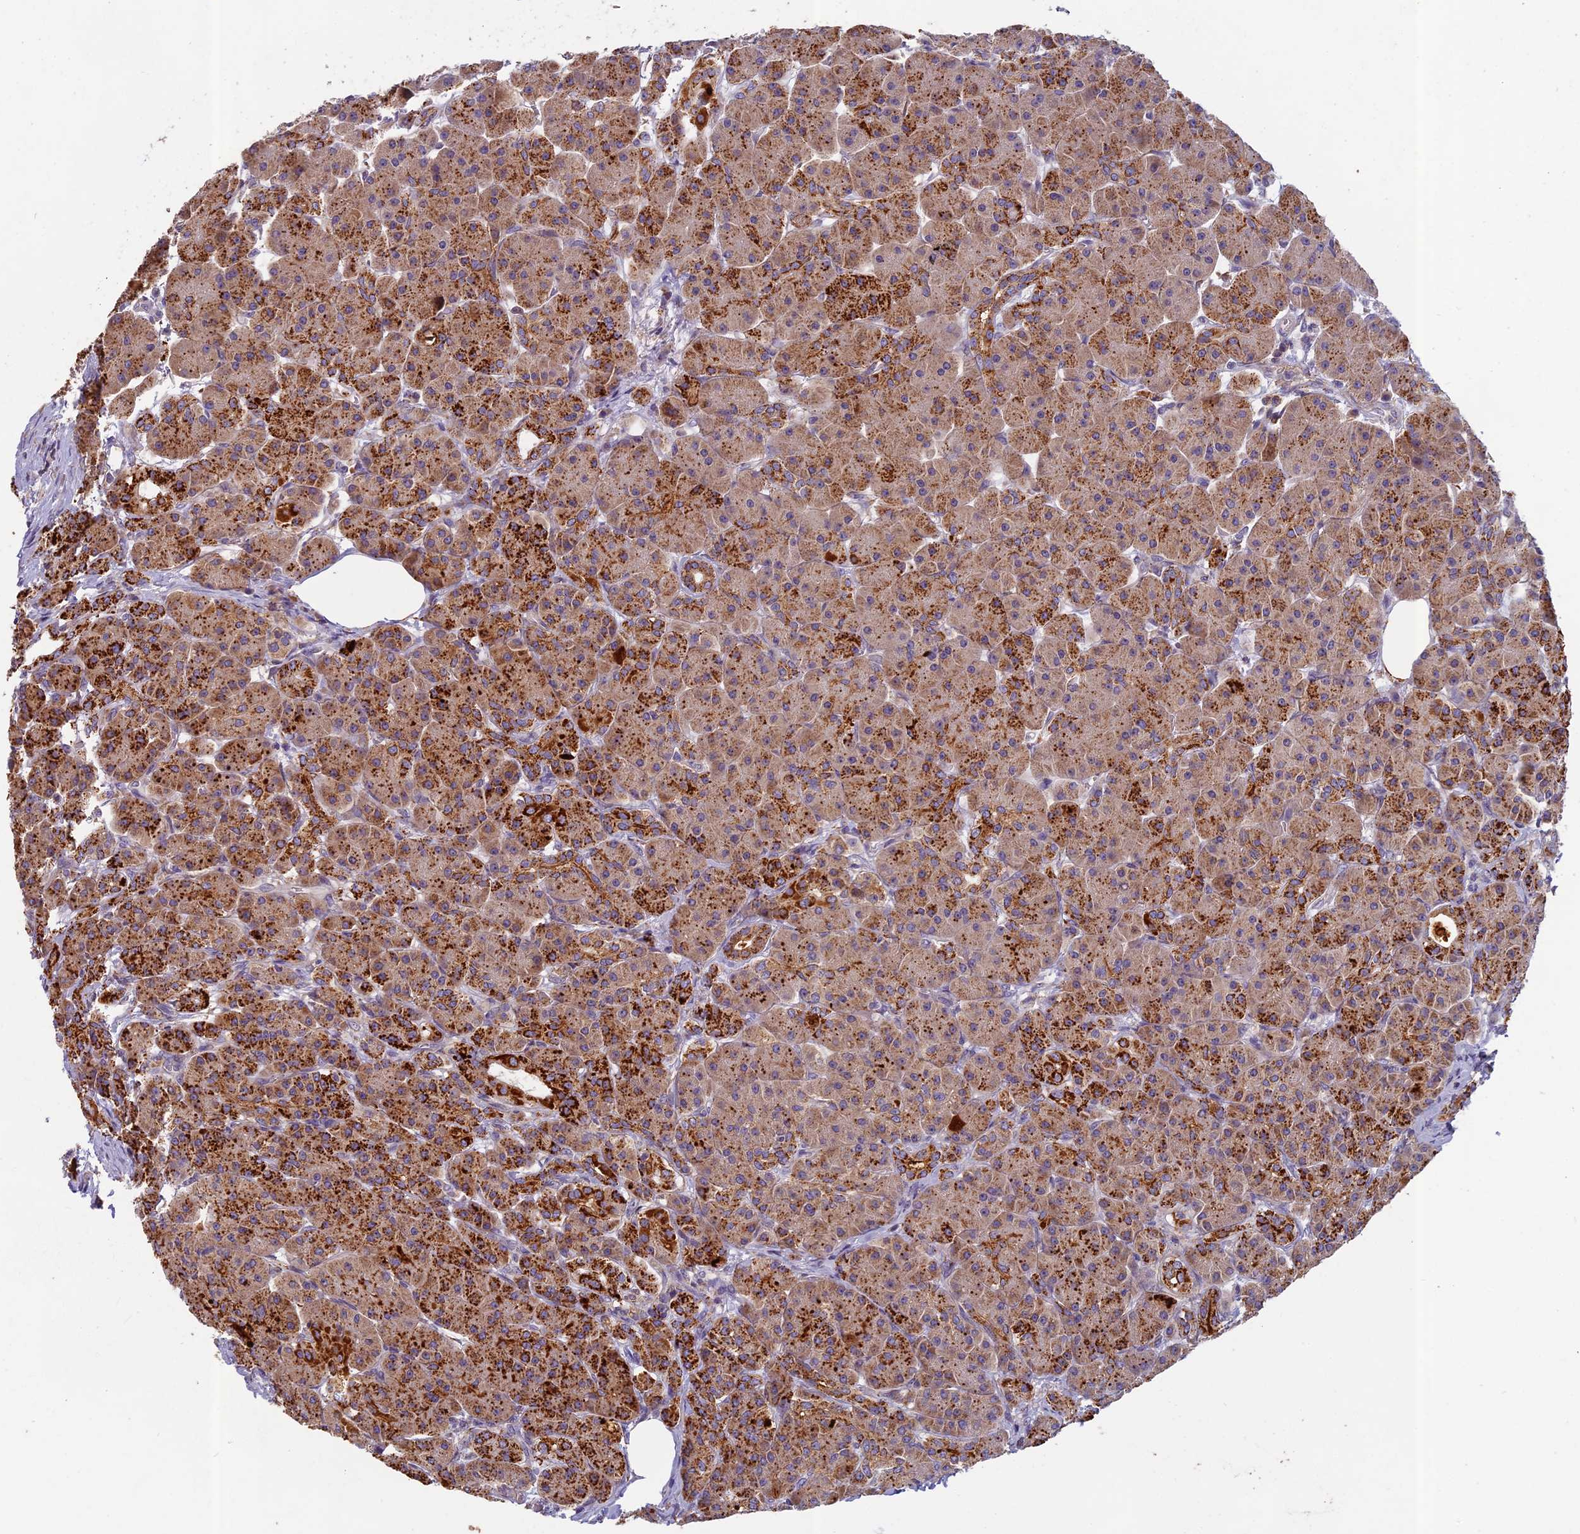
{"staining": {"intensity": "strong", "quantity": ">75%", "location": "cytoplasmic/membranous"}, "tissue": "pancreas", "cell_type": "Exocrine glandular cells", "image_type": "normal", "snomed": [{"axis": "morphology", "description": "Normal tissue, NOS"}, {"axis": "topography", "description": "Pancreas"}], "caption": "The immunohistochemical stain highlights strong cytoplasmic/membranous expression in exocrine glandular cells of normal pancreas. (DAB IHC with brightfield microscopy, high magnification).", "gene": "SEMA7A", "patient": {"sex": "male", "age": 63}}